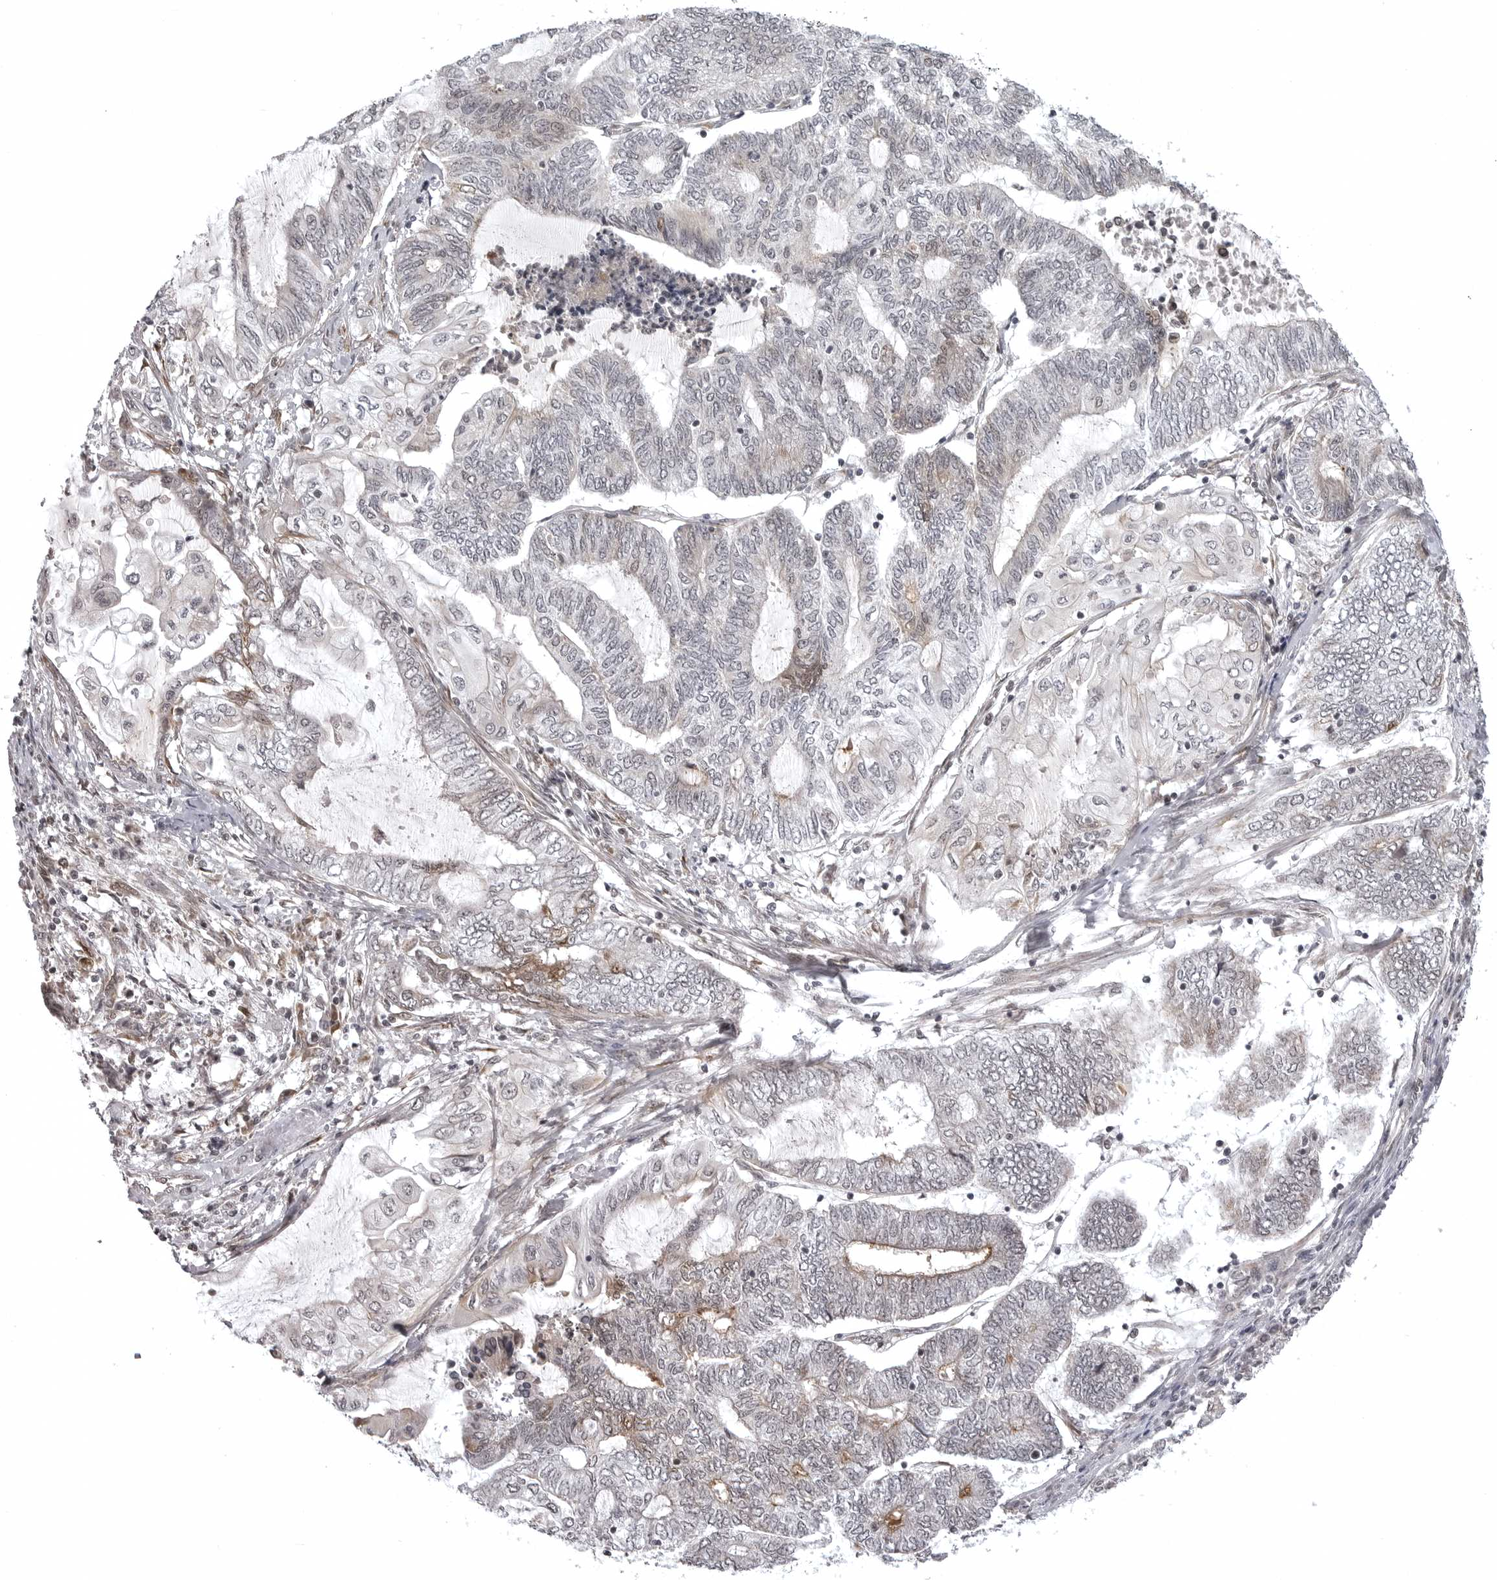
{"staining": {"intensity": "weak", "quantity": "<25%", "location": "cytoplasmic/membranous,nuclear"}, "tissue": "endometrial cancer", "cell_type": "Tumor cells", "image_type": "cancer", "snomed": [{"axis": "morphology", "description": "Adenocarcinoma, NOS"}, {"axis": "topography", "description": "Uterus"}, {"axis": "topography", "description": "Endometrium"}], "caption": "High power microscopy histopathology image of an IHC micrograph of endometrial adenocarcinoma, revealing no significant positivity in tumor cells. Brightfield microscopy of IHC stained with DAB (brown) and hematoxylin (blue), captured at high magnification.", "gene": "PHF3", "patient": {"sex": "female", "age": 70}}